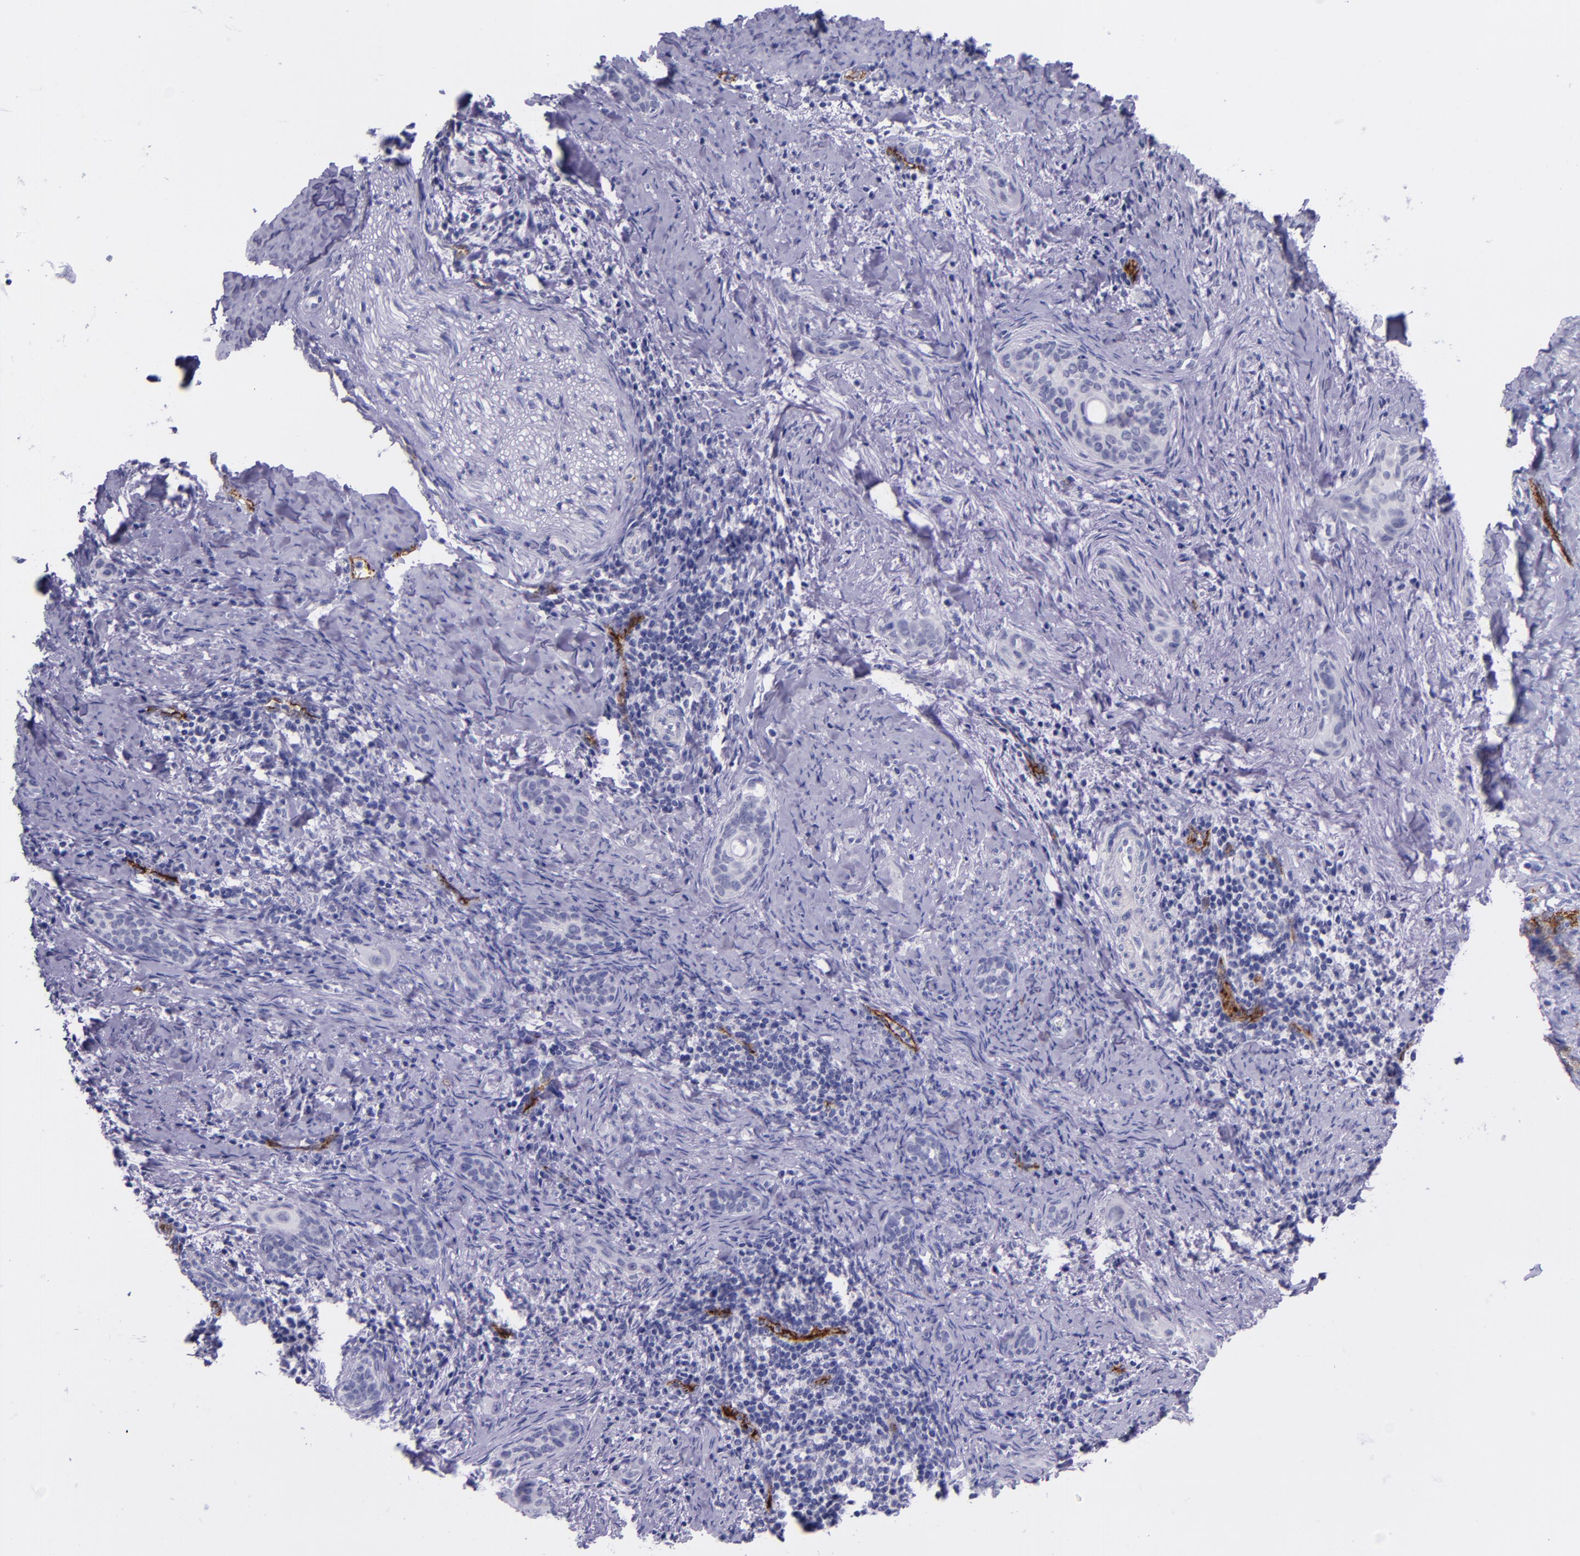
{"staining": {"intensity": "negative", "quantity": "none", "location": "none"}, "tissue": "cervical cancer", "cell_type": "Tumor cells", "image_type": "cancer", "snomed": [{"axis": "morphology", "description": "Squamous cell carcinoma, NOS"}, {"axis": "topography", "description": "Cervix"}], "caption": "A high-resolution image shows immunohistochemistry (IHC) staining of cervical cancer (squamous cell carcinoma), which displays no significant positivity in tumor cells.", "gene": "SELE", "patient": {"sex": "female", "age": 33}}